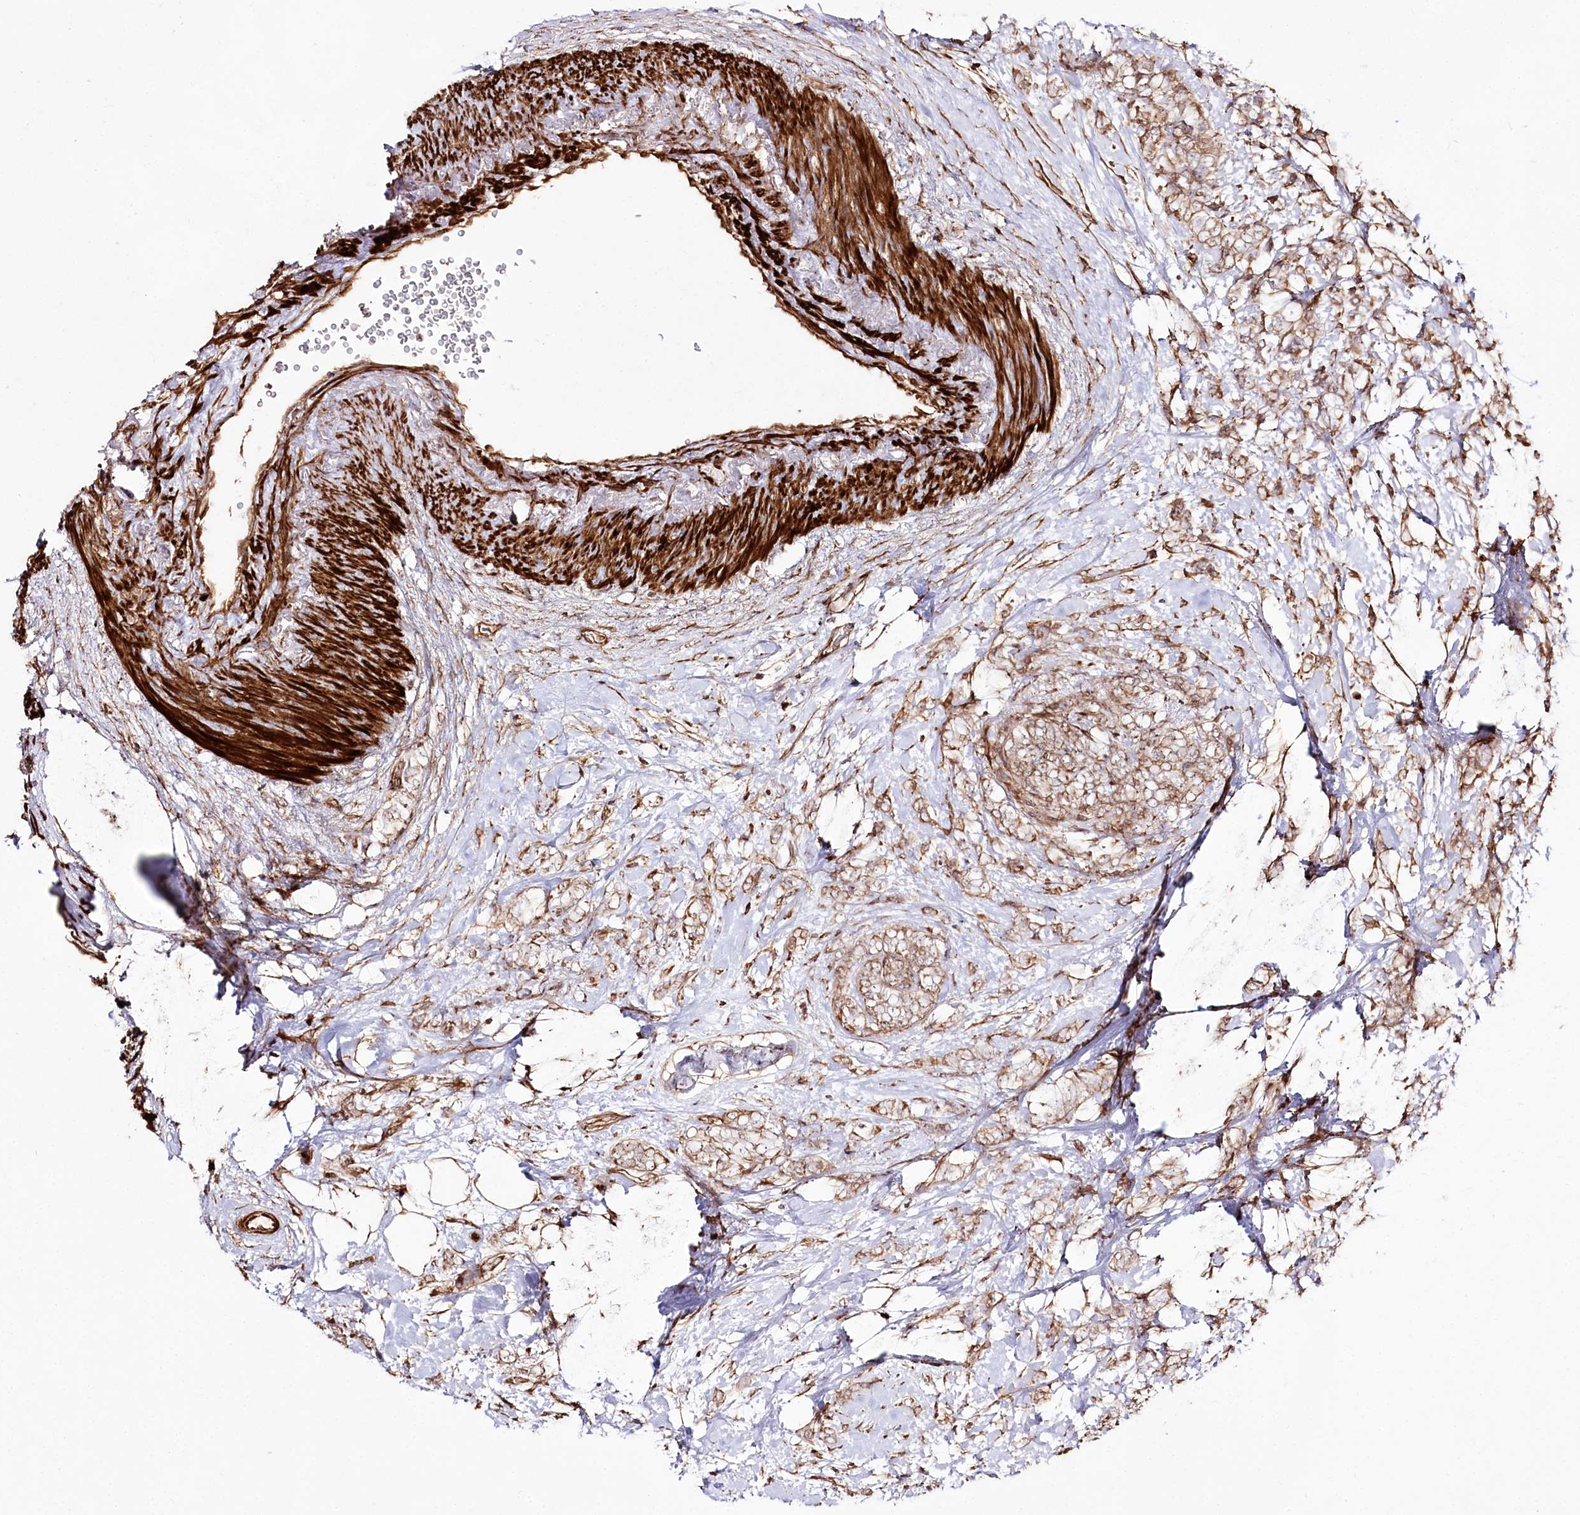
{"staining": {"intensity": "moderate", "quantity": ">75%", "location": "cytoplasmic/membranous"}, "tissue": "breast cancer", "cell_type": "Tumor cells", "image_type": "cancer", "snomed": [{"axis": "morphology", "description": "Lobular carcinoma"}, {"axis": "topography", "description": "Breast"}], "caption": "Immunohistochemical staining of human lobular carcinoma (breast) shows medium levels of moderate cytoplasmic/membranous expression in about >75% of tumor cells. Using DAB (3,3'-diaminobenzidine) (brown) and hematoxylin (blue) stains, captured at high magnification using brightfield microscopy.", "gene": "REXO2", "patient": {"sex": "female", "age": 58}}